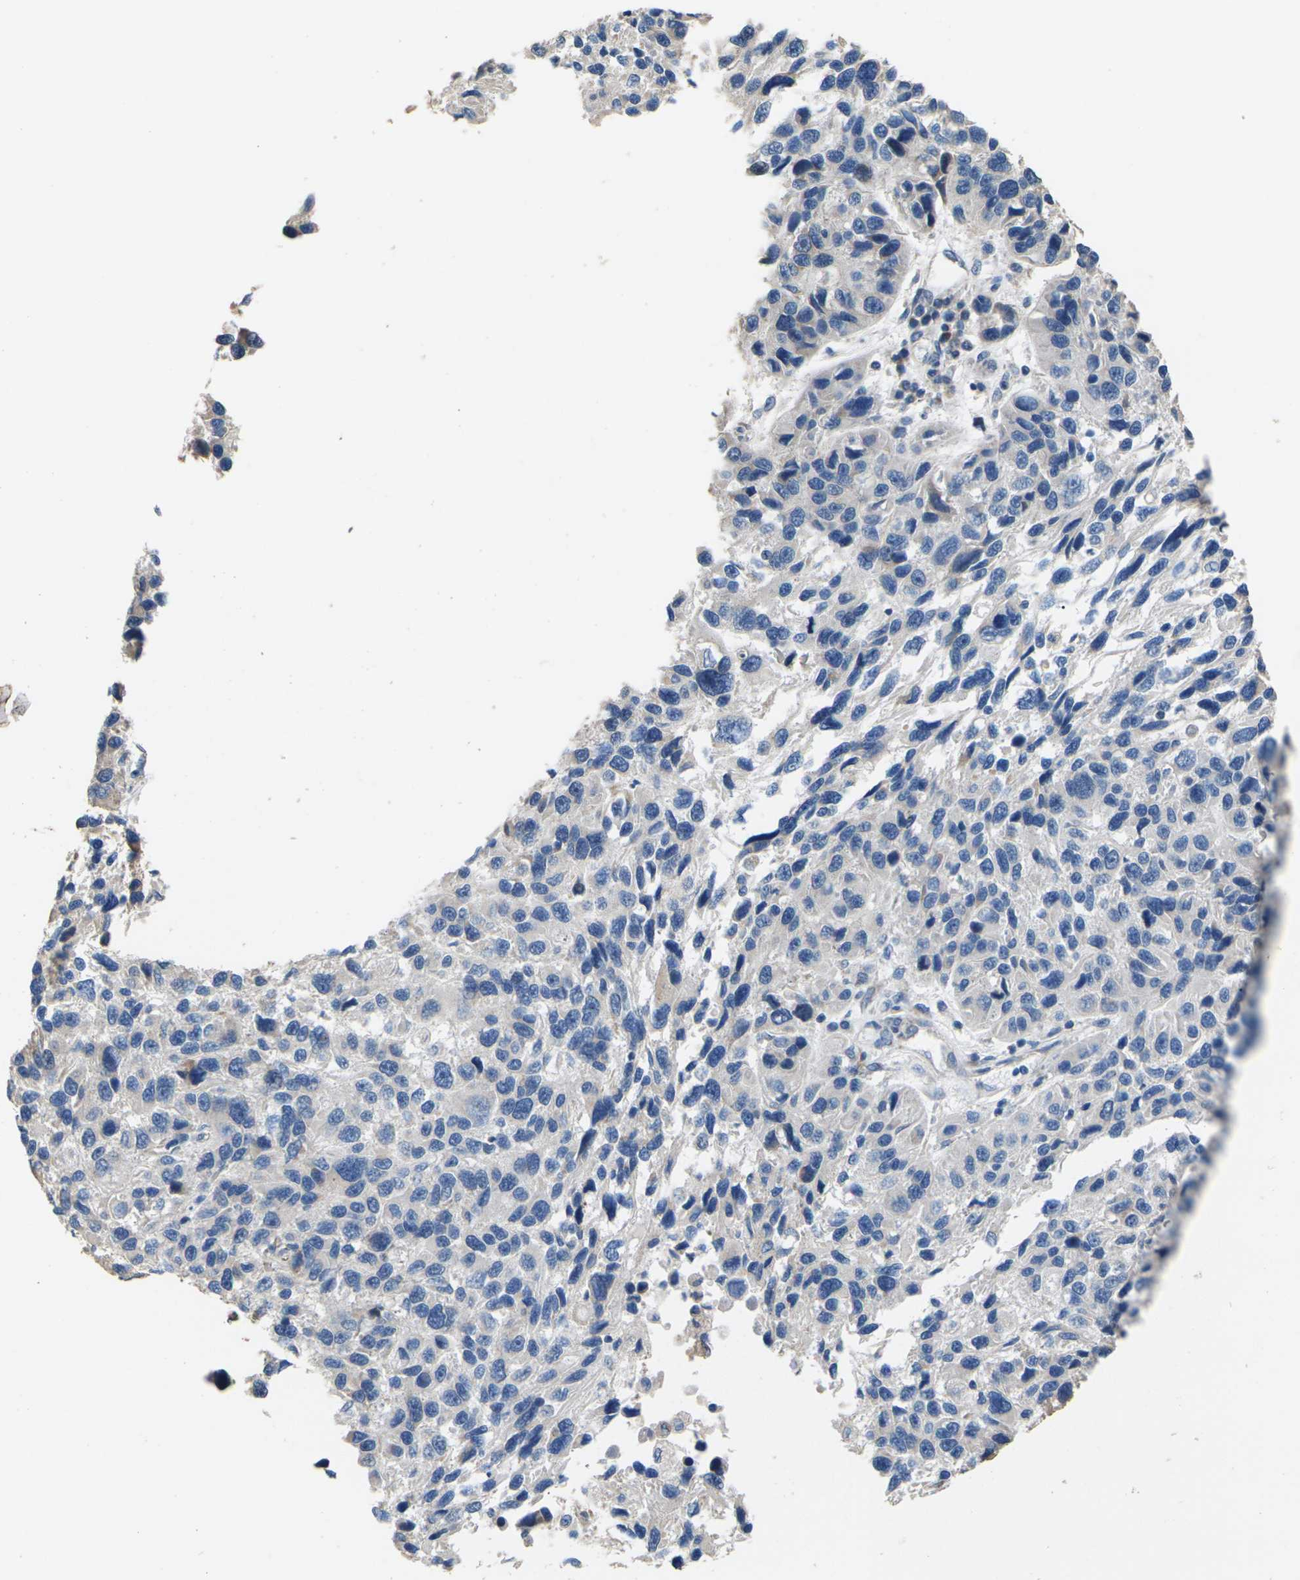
{"staining": {"intensity": "negative", "quantity": "none", "location": "none"}, "tissue": "melanoma", "cell_type": "Tumor cells", "image_type": "cancer", "snomed": [{"axis": "morphology", "description": "Malignant melanoma, NOS"}, {"axis": "topography", "description": "Skin"}], "caption": "Photomicrograph shows no protein positivity in tumor cells of malignant melanoma tissue. The staining is performed using DAB brown chromogen with nuclei counter-stained in using hematoxylin.", "gene": "KLHDC8B", "patient": {"sex": "male", "age": 53}}